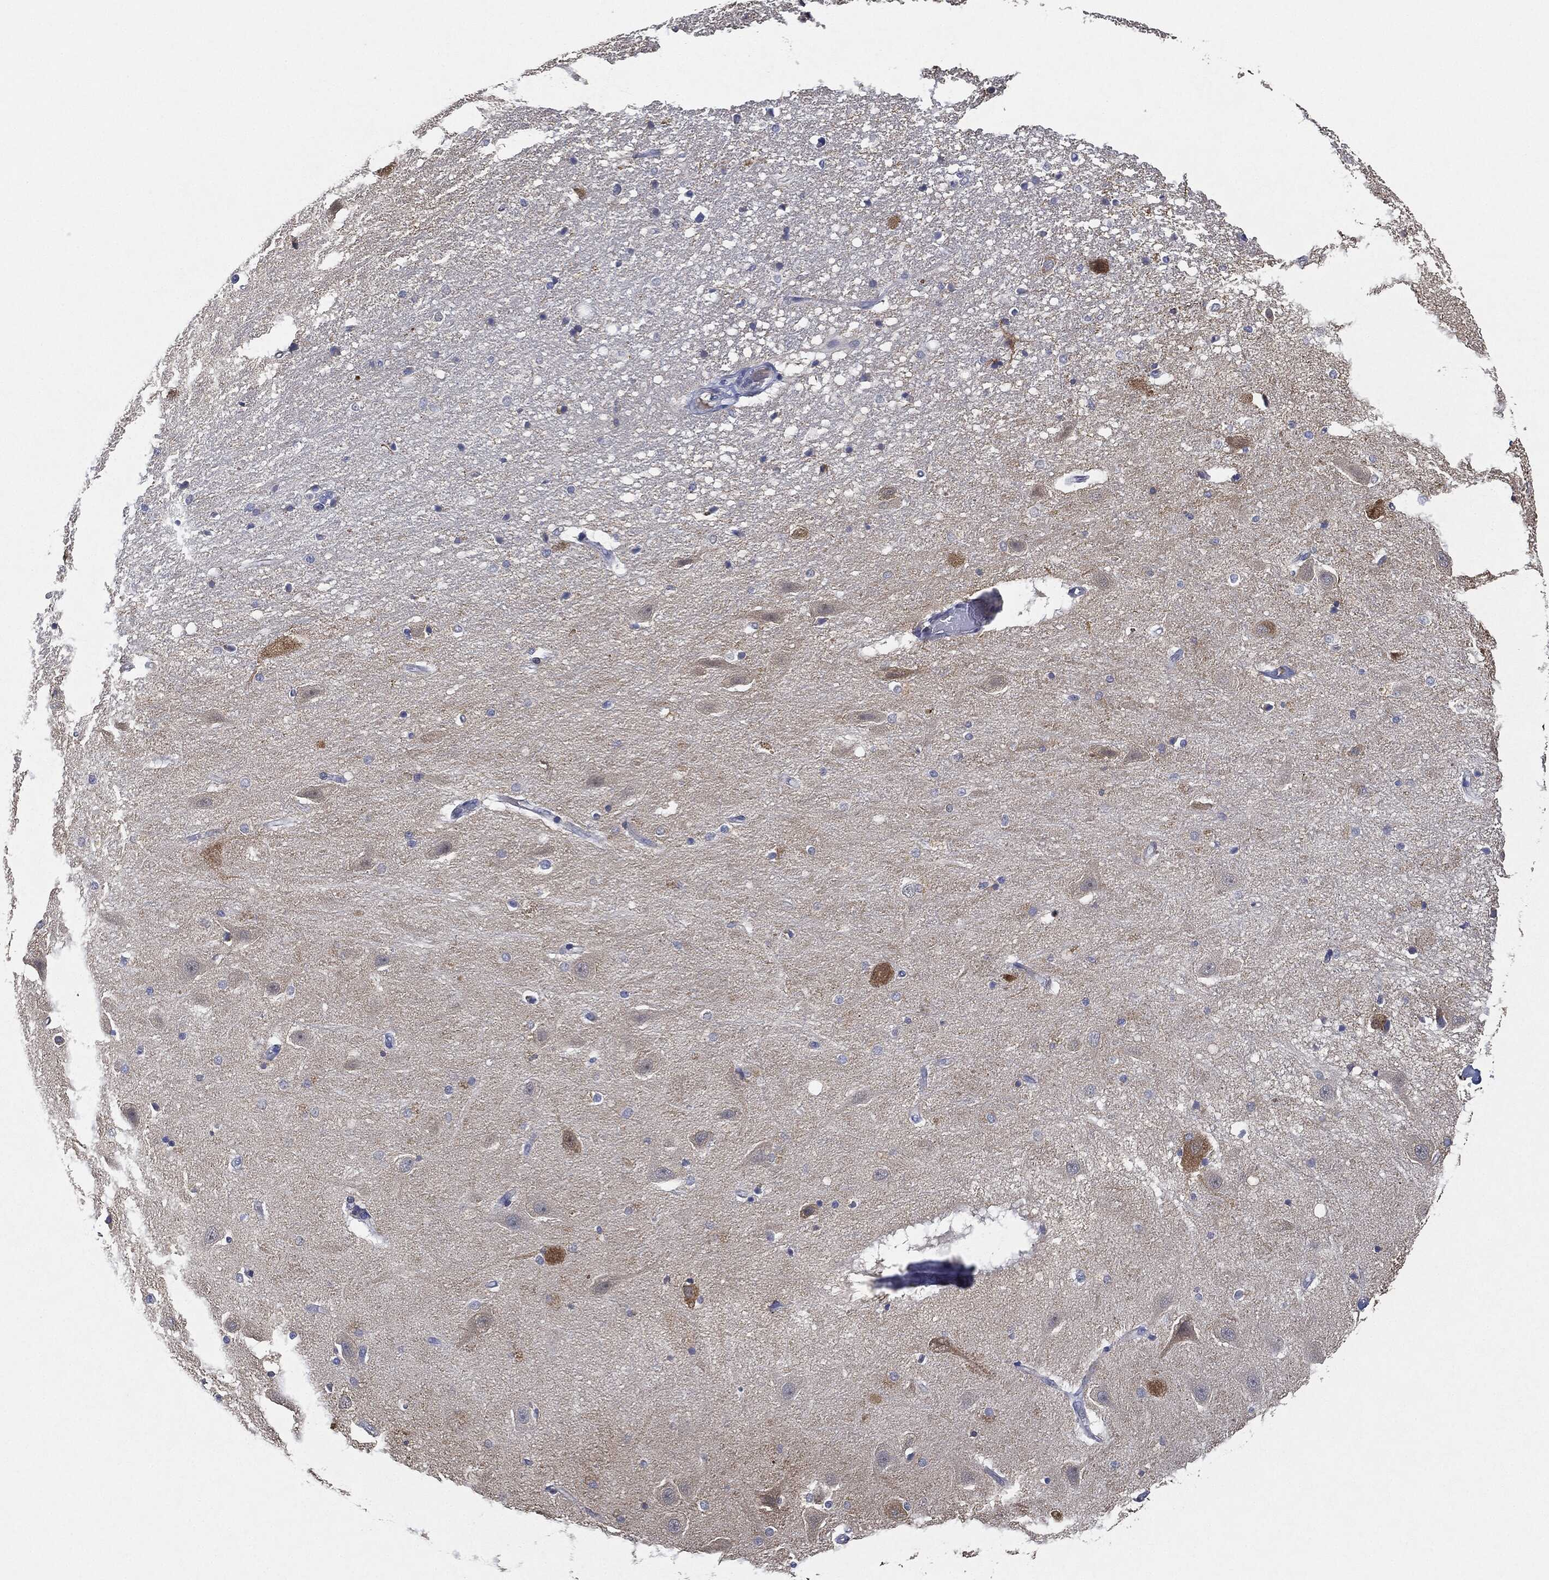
{"staining": {"intensity": "moderate", "quantity": "<25%", "location": "nuclear"}, "tissue": "hippocampus", "cell_type": "Glial cells", "image_type": "normal", "snomed": [{"axis": "morphology", "description": "Normal tissue, NOS"}, {"axis": "topography", "description": "Hippocampus"}], "caption": "Immunohistochemical staining of benign human hippocampus reveals moderate nuclear protein staining in approximately <25% of glial cells.", "gene": "NTRK1", "patient": {"sex": "male", "age": 49}}